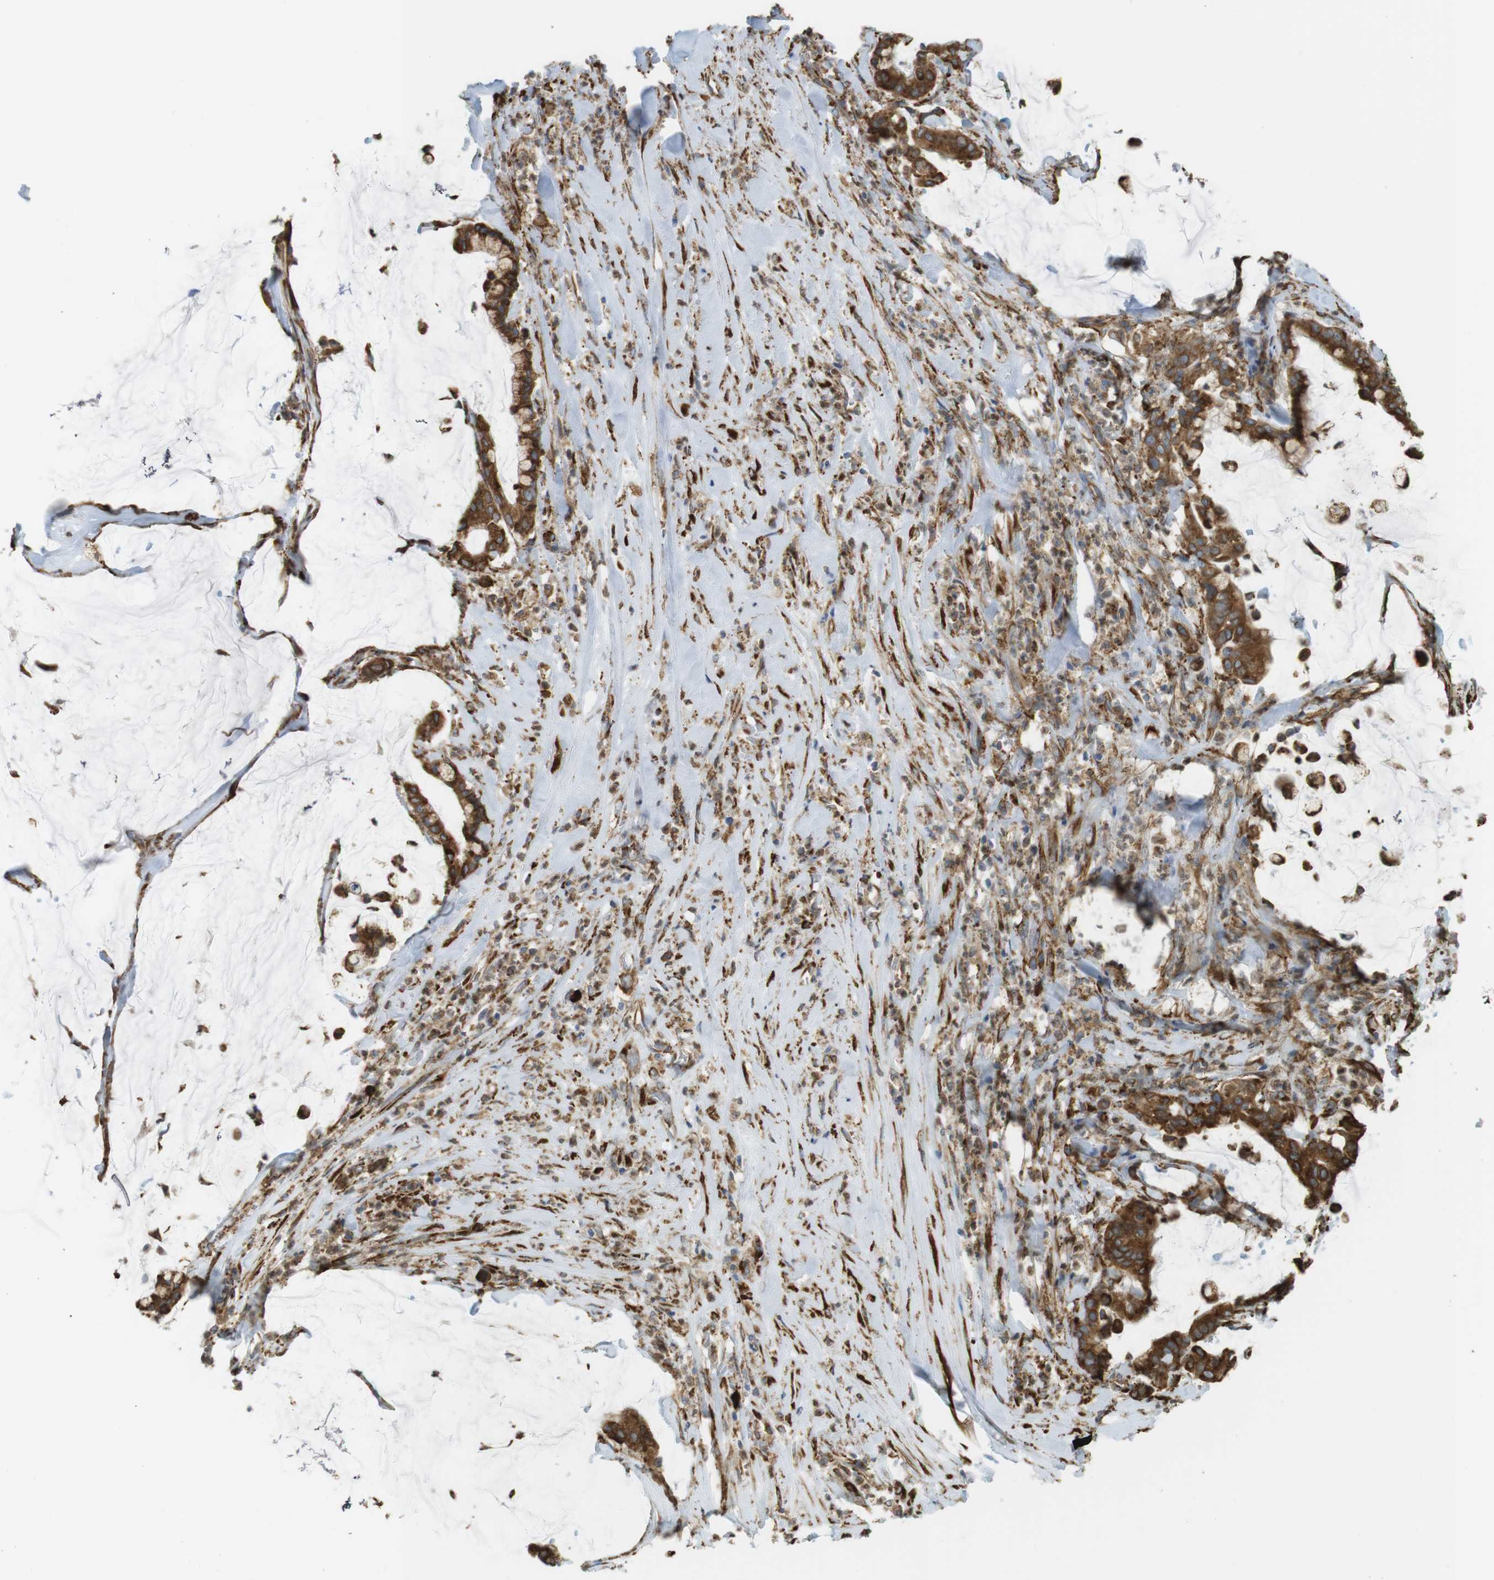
{"staining": {"intensity": "moderate", "quantity": ">75%", "location": "cytoplasmic/membranous"}, "tissue": "pancreatic cancer", "cell_type": "Tumor cells", "image_type": "cancer", "snomed": [{"axis": "morphology", "description": "Adenocarcinoma, NOS"}, {"axis": "topography", "description": "Pancreas"}], "caption": "Tumor cells reveal medium levels of moderate cytoplasmic/membranous positivity in about >75% of cells in pancreatic cancer. The protein is stained brown, and the nuclei are stained in blue (DAB IHC with brightfield microscopy, high magnification).", "gene": "MBOAT2", "patient": {"sex": "male", "age": 41}}